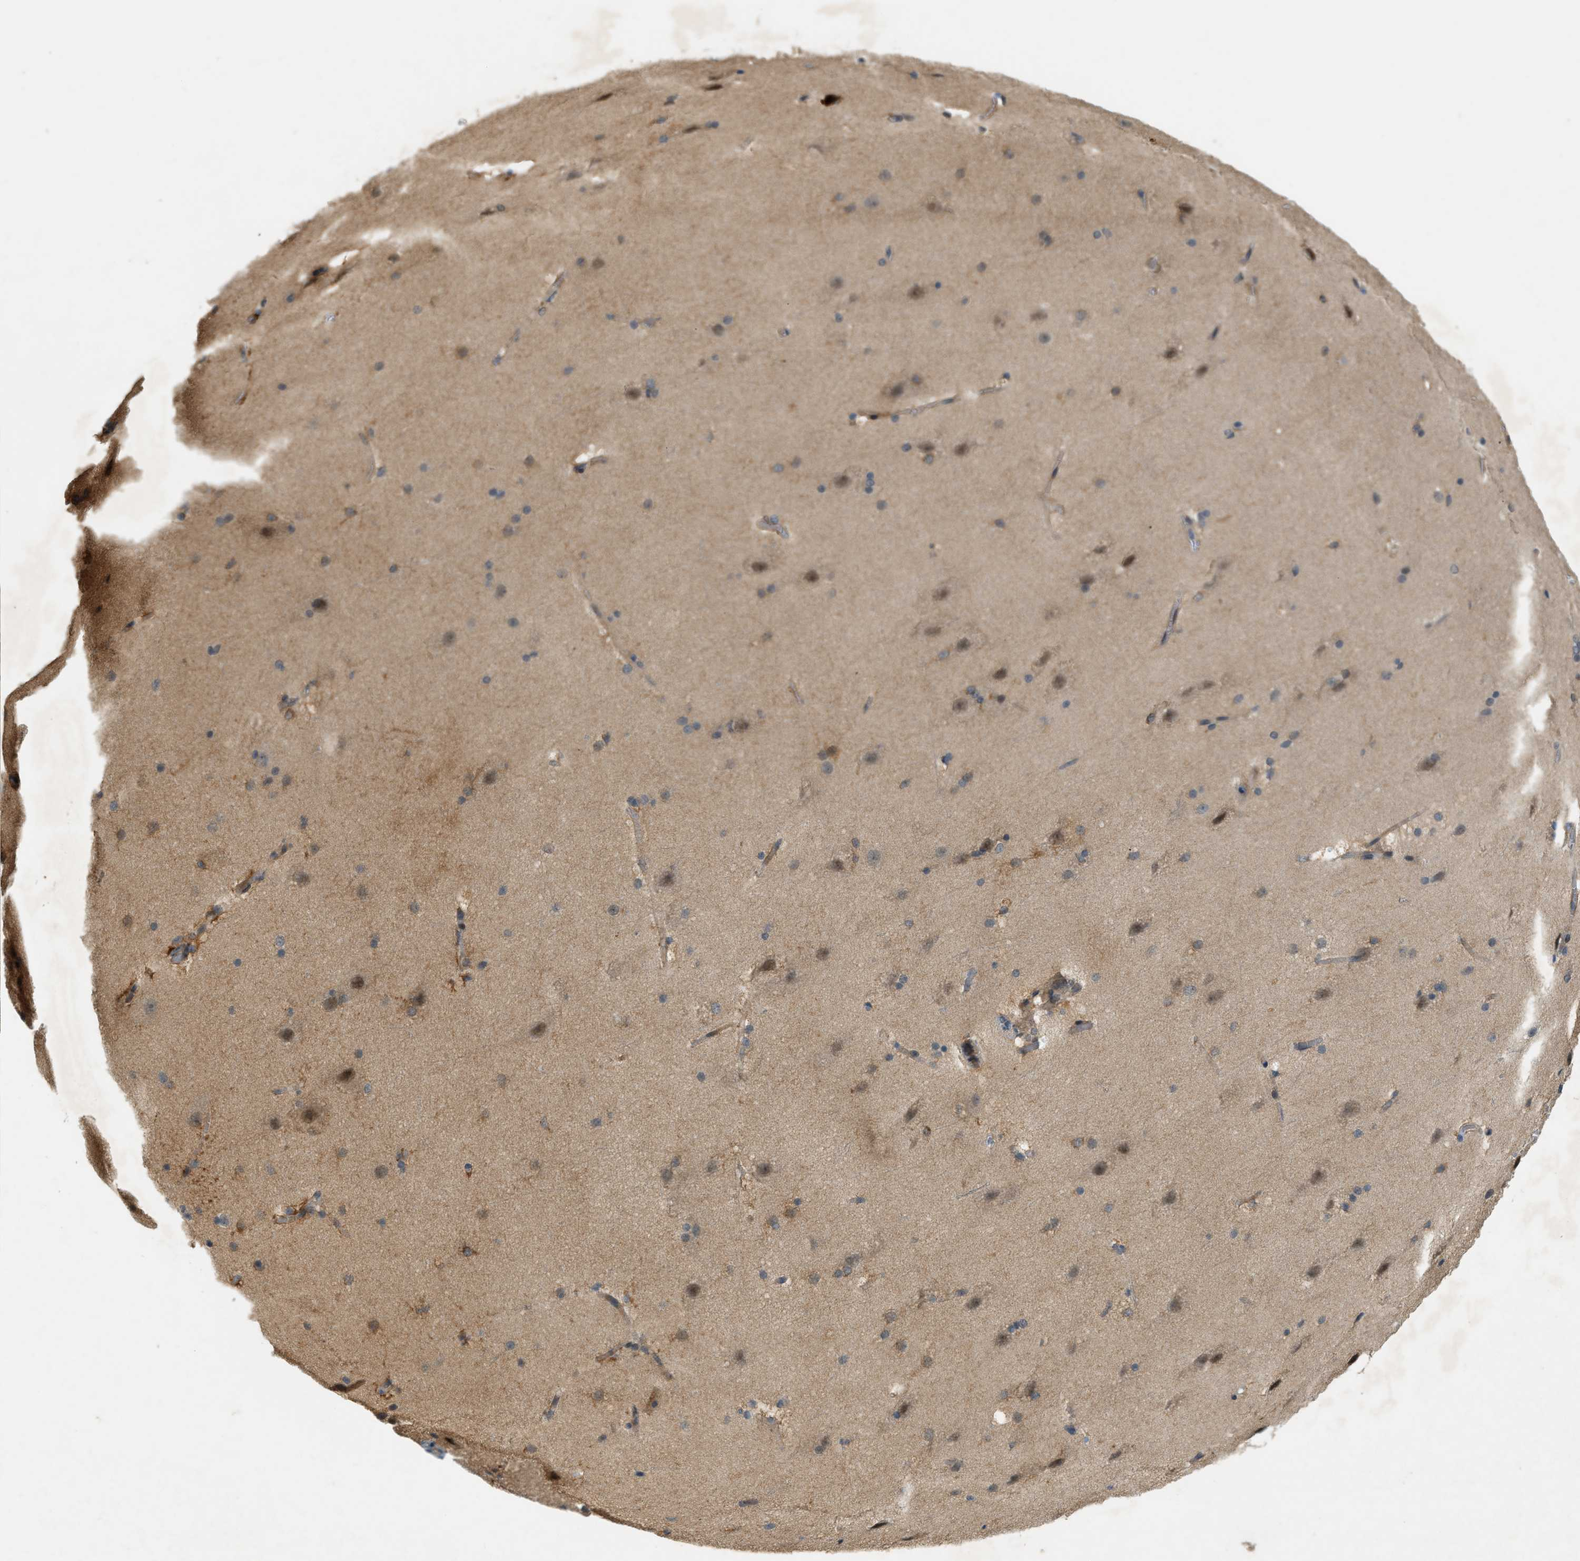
{"staining": {"intensity": "moderate", "quantity": ">75%", "location": "cytoplasmic/membranous"}, "tissue": "cerebral cortex", "cell_type": "Endothelial cells", "image_type": "normal", "snomed": [{"axis": "morphology", "description": "Normal tissue, NOS"}, {"axis": "topography", "description": "Cerebral cortex"}, {"axis": "topography", "description": "Hippocampus"}], "caption": "A medium amount of moderate cytoplasmic/membranous staining is identified in approximately >75% of endothelial cells in unremarkable cerebral cortex. Immunohistochemistry stains the protein in brown and the nuclei are stained blue.", "gene": "PDCL3", "patient": {"sex": "female", "age": 19}}